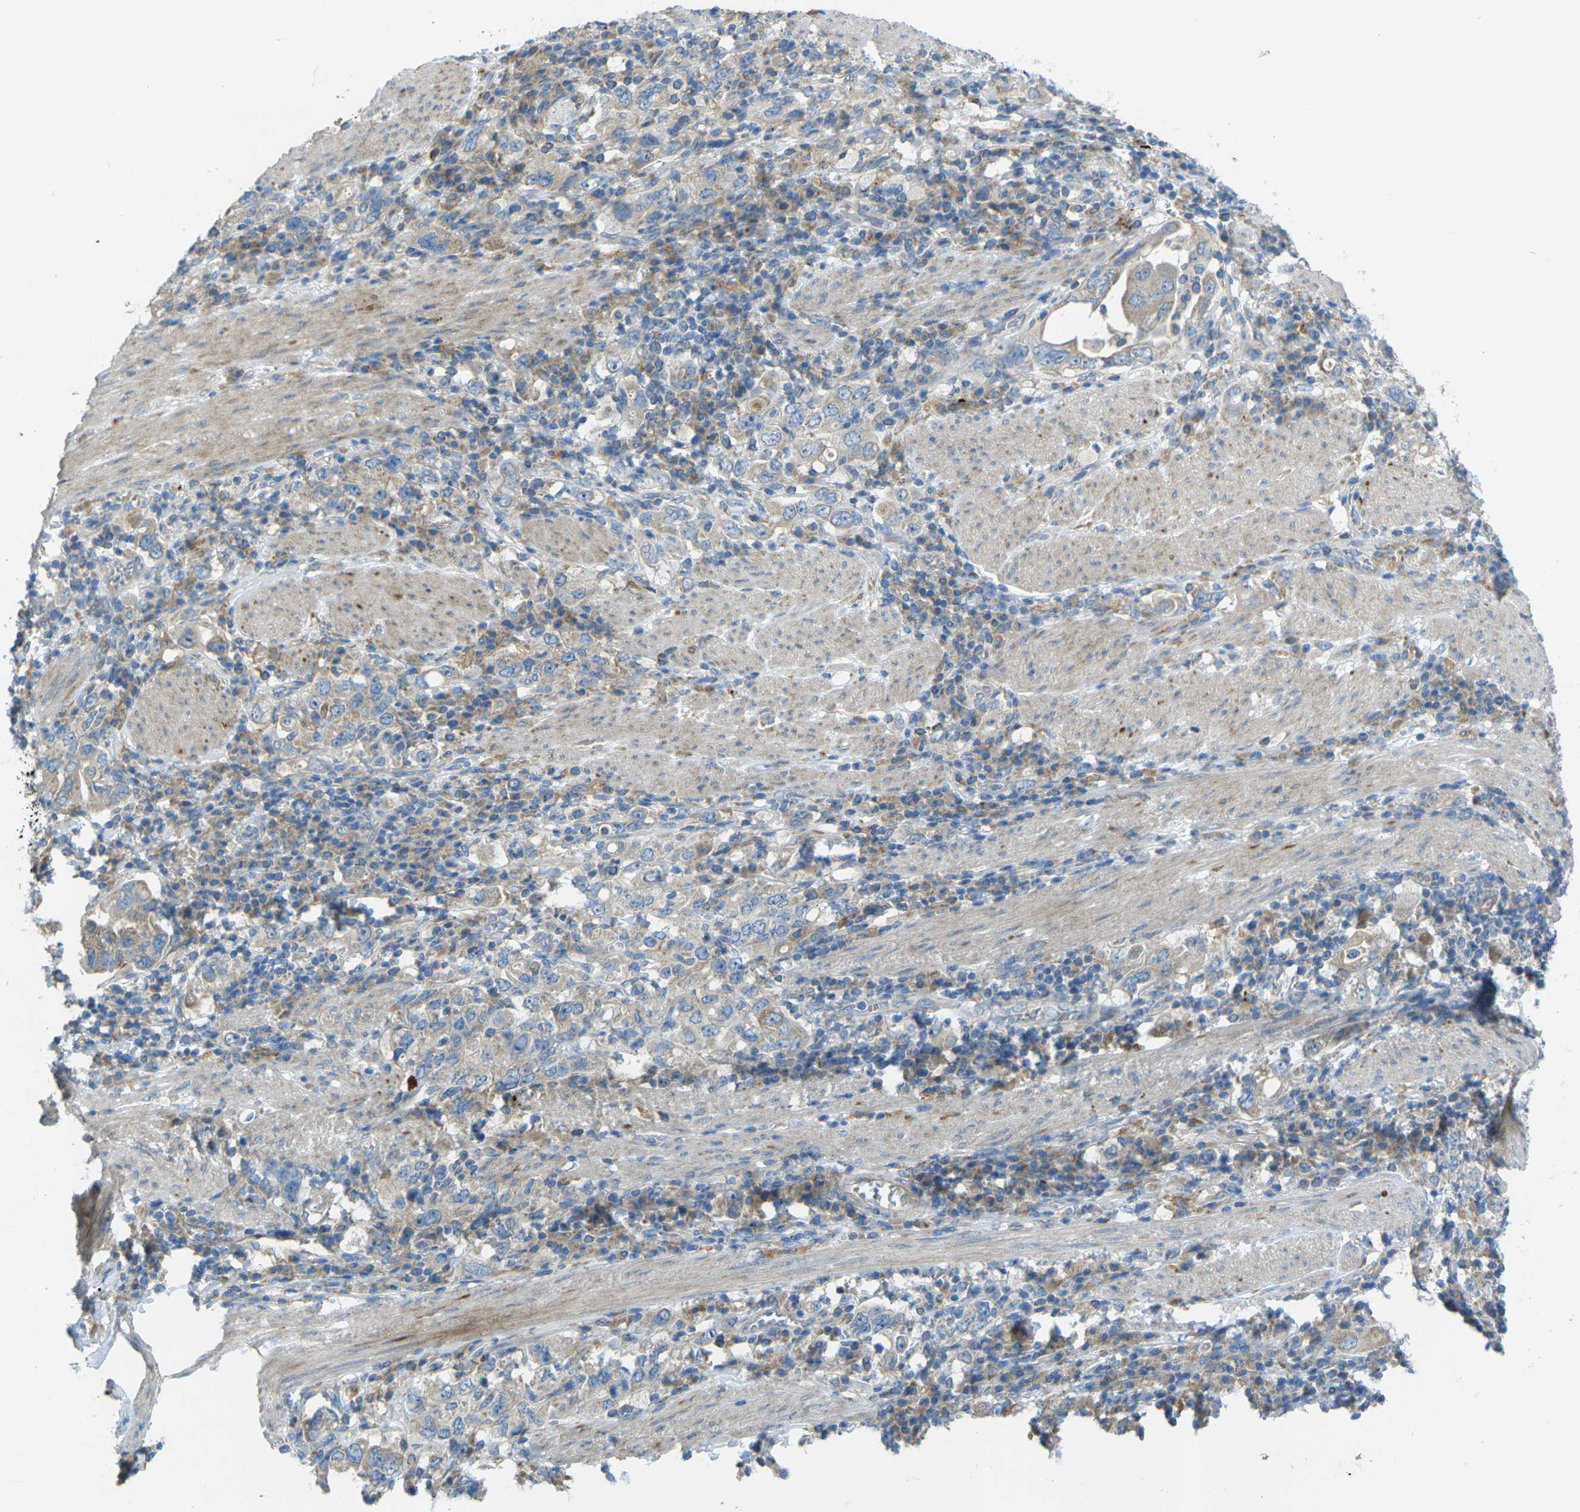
{"staining": {"intensity": "weak", "quantity": "25%-75%", "location": "cytoplasmic/membranous"}, "tissue": "stomach cancer", "cell_type": "Tumor cells", "image_type": "cancer", "snomed": [{"axis": "morphology", "description": "Adenocarcinoma, NOS"}, {"axis": "topography", "description": "Stomach, upper"}], "caption": "A low amount of weak cytoplasmic/membranous staining is seen in approximately 25%-75% of tumor cells in adenocarcinoma (stomach) tissue.", "gene": "MYLK4", "patient": {"sex": "male", "age": 62}}